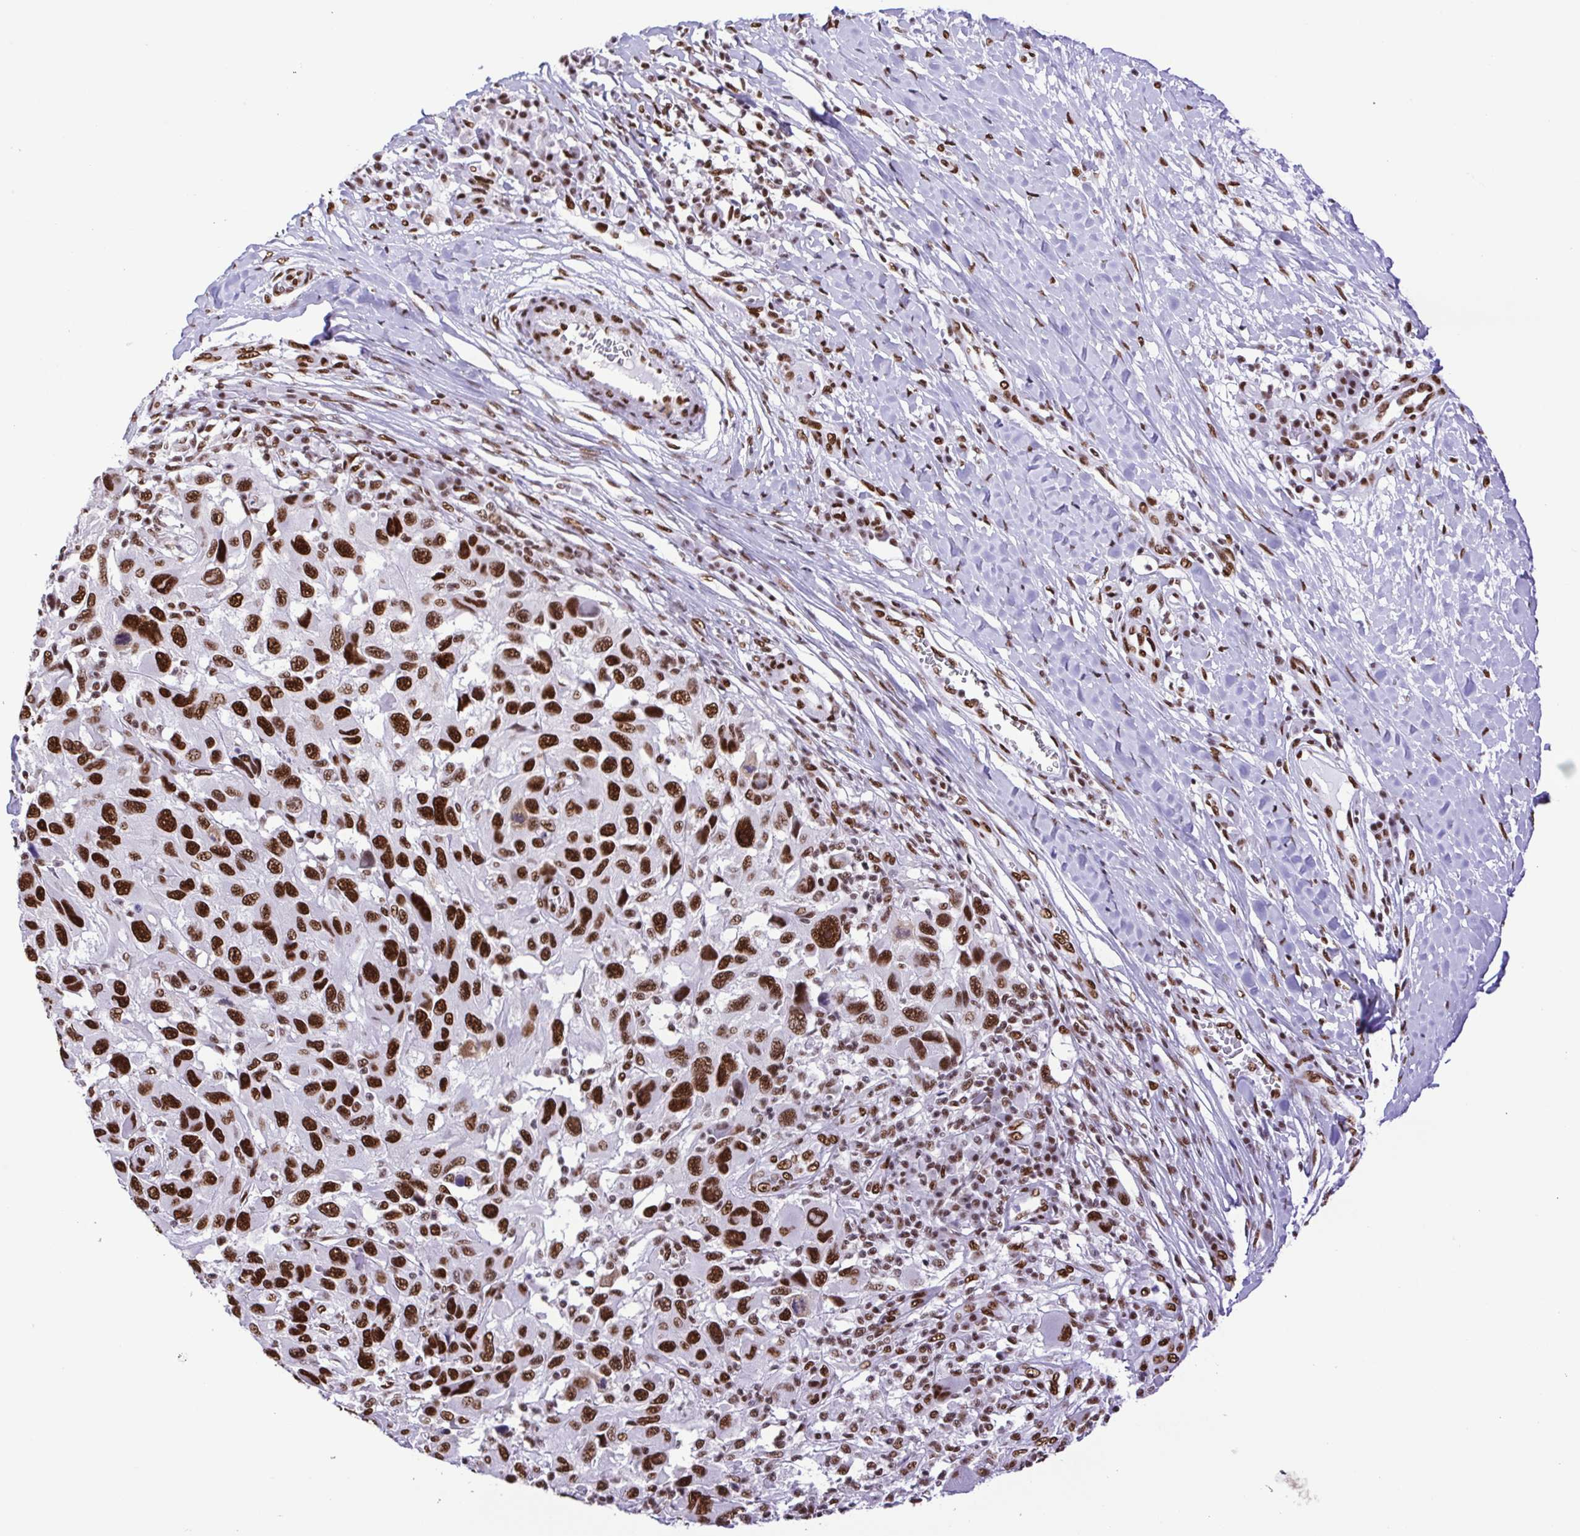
{"staining": {"intensity": "strong", "quantity": ">75%", "location": "nuclear"}, "tissue": "melanoma", "cell_type": "Tumor cells", "image_type": "cancer", "snomed": [{"axis": "morphology", "description": "Malignant melanoma, NOS"}, {"axis": "topography", "description": "Skin"}], "caption": "Strong nuclear positivity for a protein is present in approximately >75% of tumor cells of melanoma using immunohistochemistry.", "gene": "TRIM28", "patient": {"sex": "male", "age": 53}}